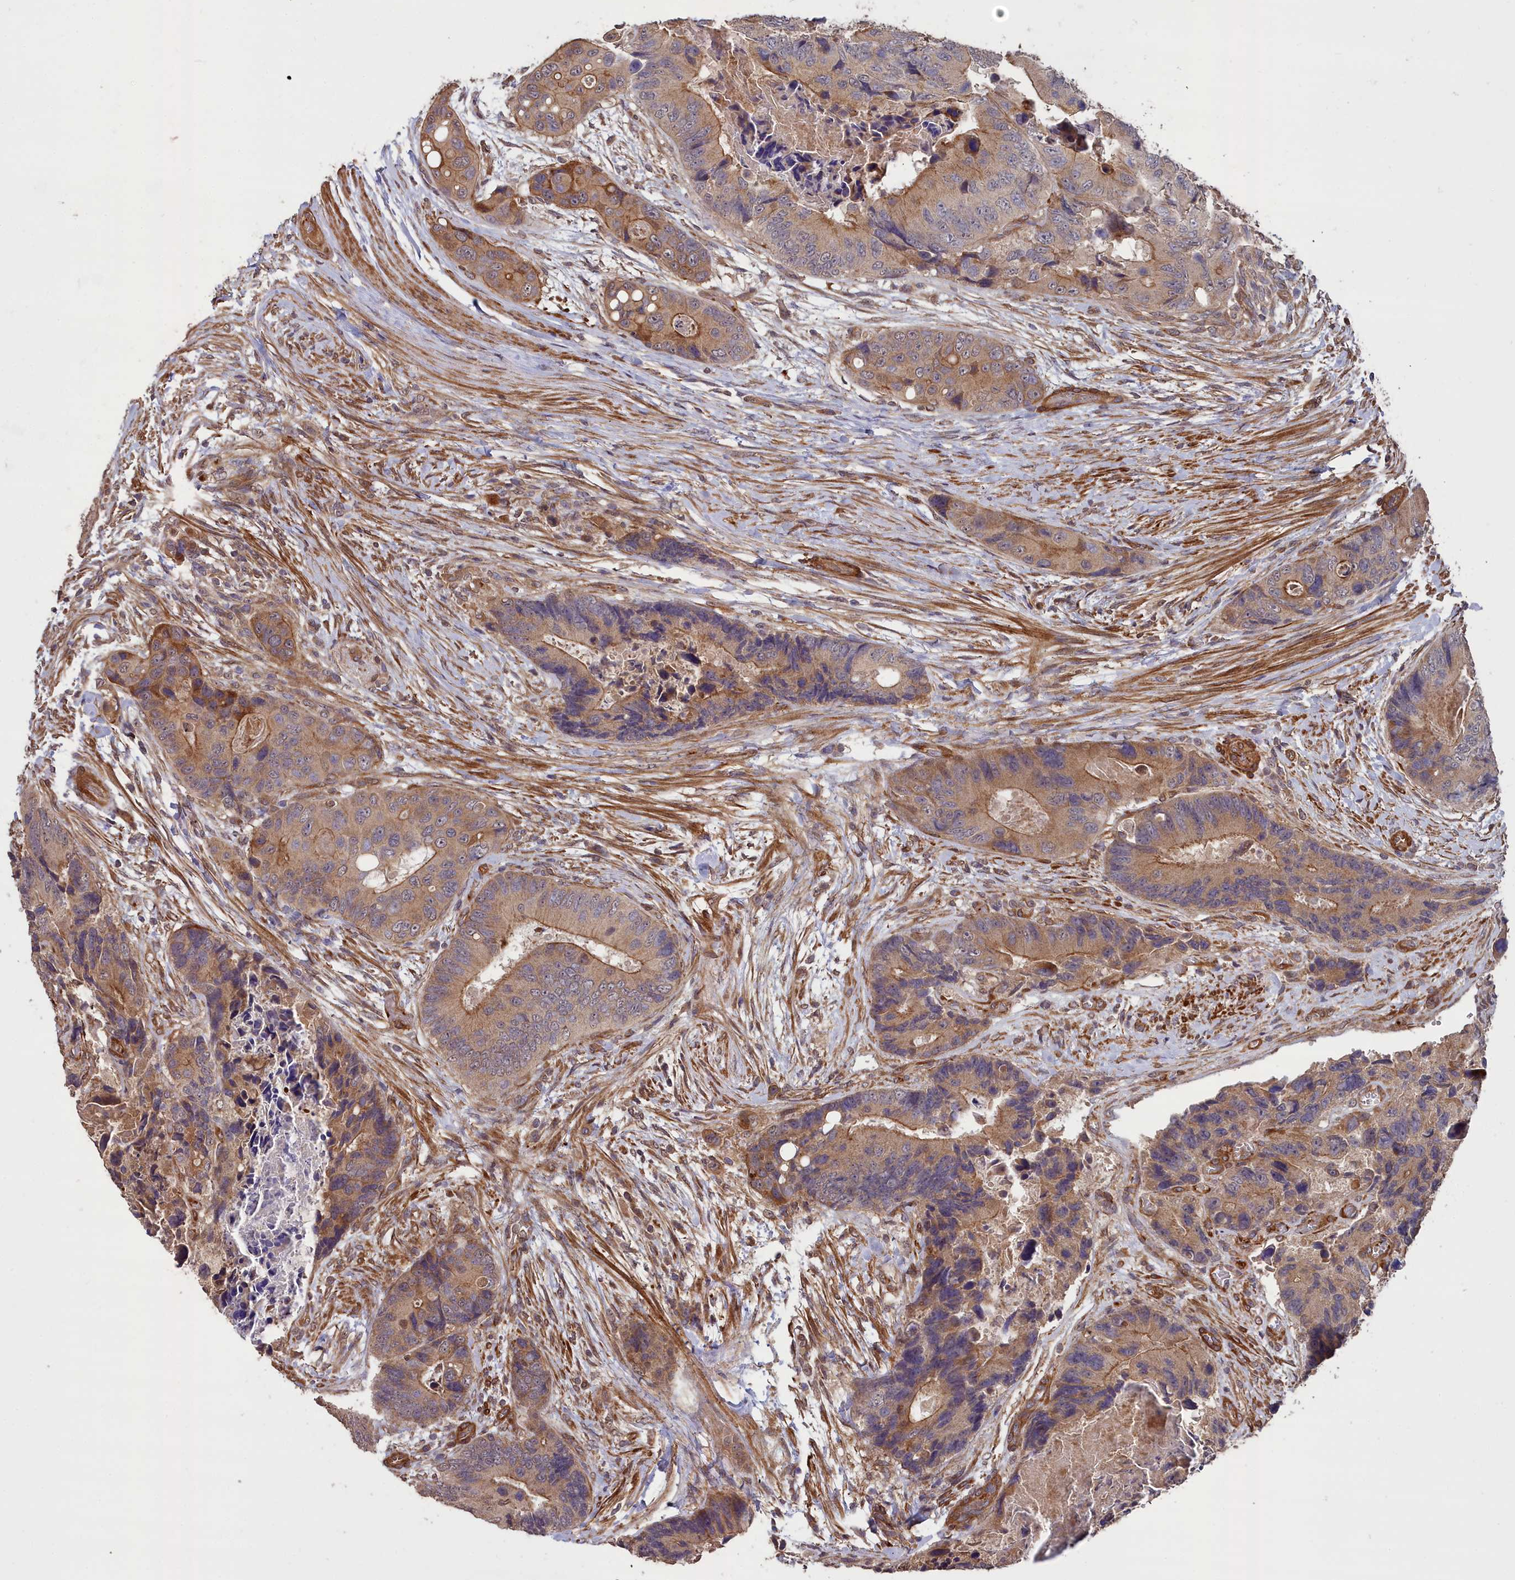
{"staining": {"intensity": "moderate", "quantity": ">75%", "location": "cytoplasmic/membranous"}, "tissue": "colorectal cancer", "cell_type": "Tumor cells", "image_type": "cancer", "snomed": [{"axis": "morphology", "description": "Adenocarcinoma, NOS"}, {"axis": "topography", "description": "Colon"}], "caption": "The immunohistochemical stain highlights moderate cytoplasmic/membranous staining in tumor cells of colorectal cancer tissue.", "gene": "ATP6V0A2", "patient": {"sex": "male", "age": 84}}